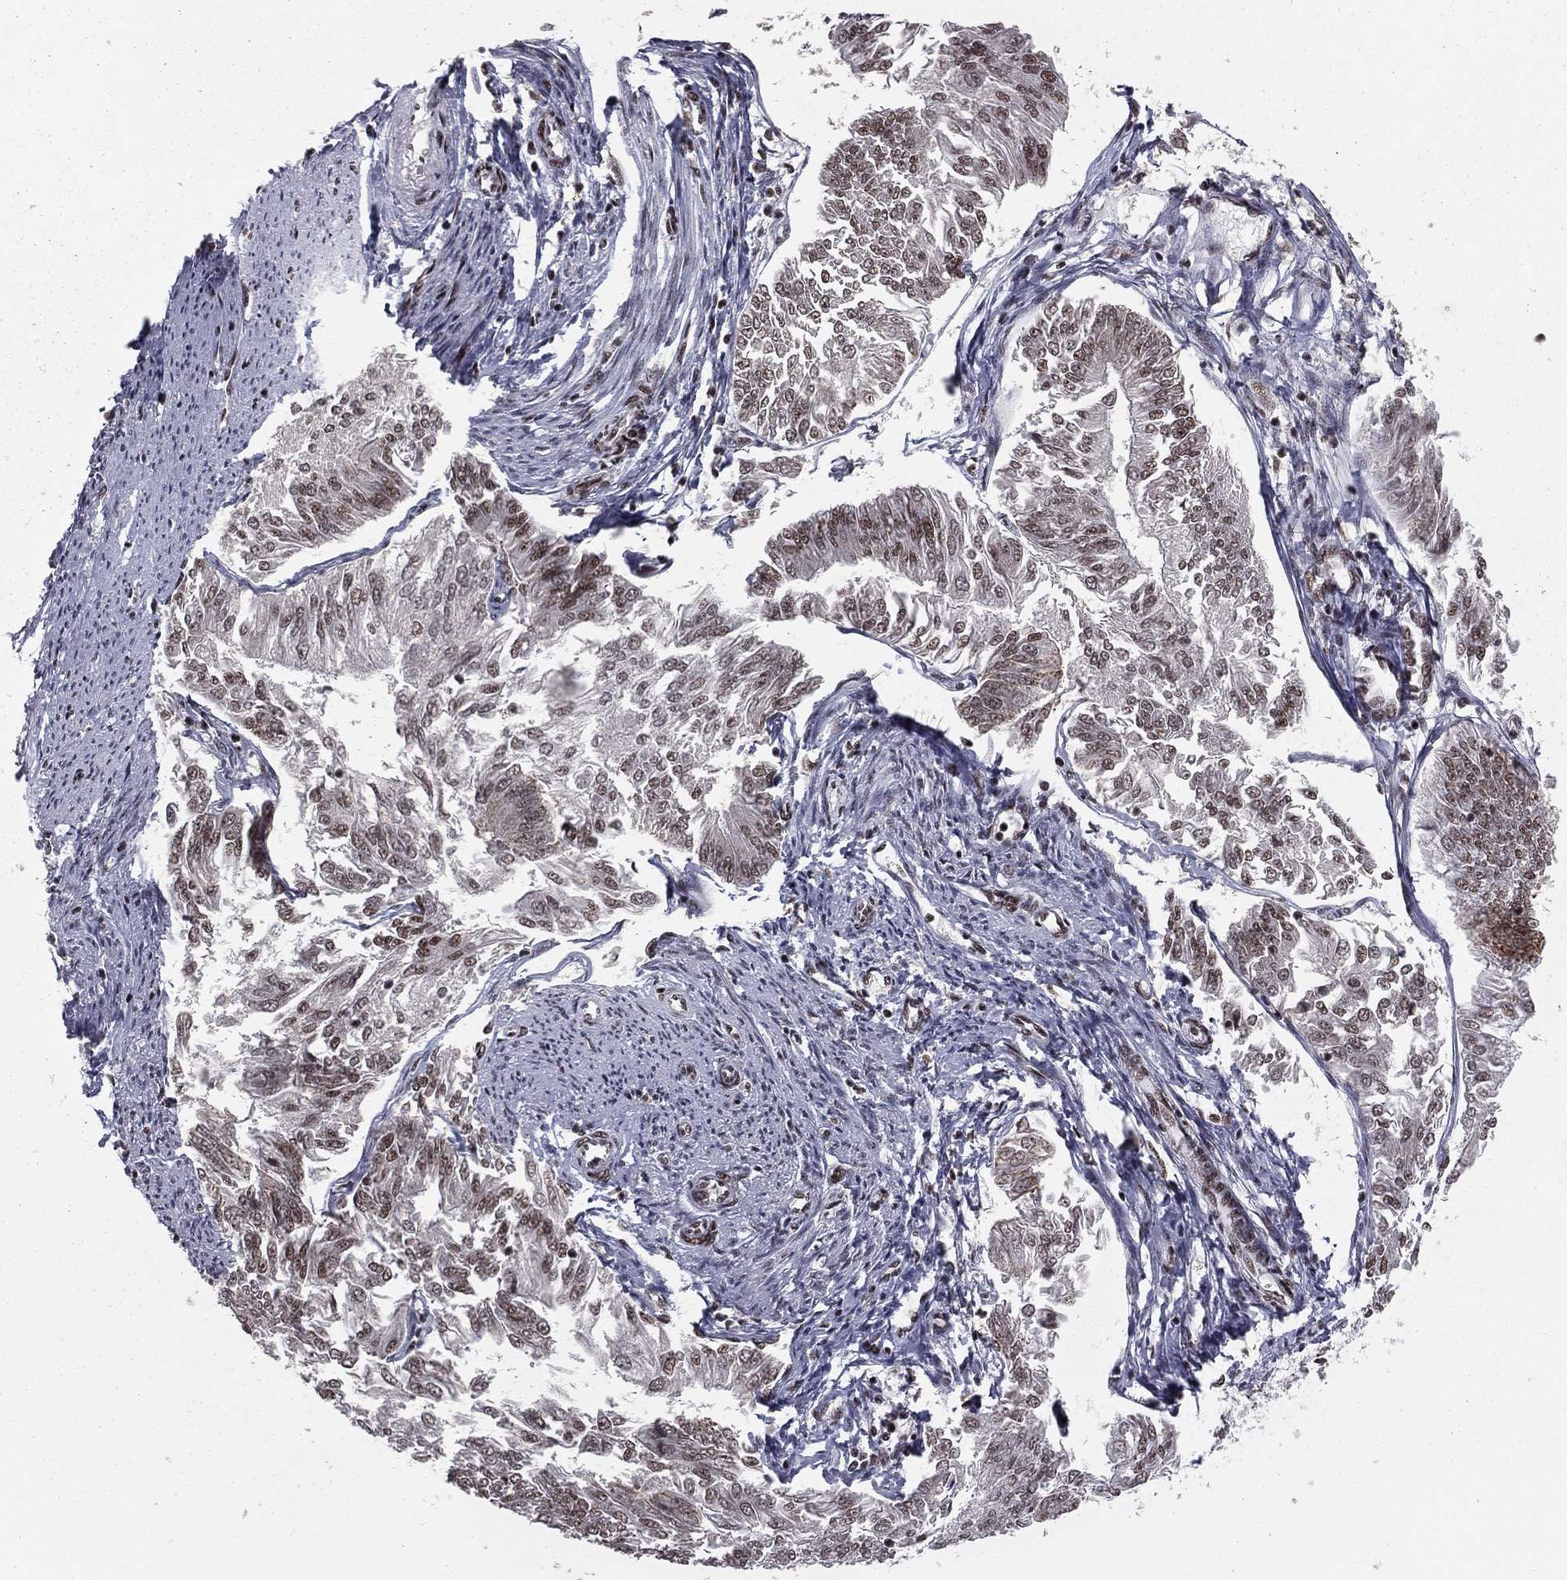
{"staining": {"intensity": "moderate", "quantity": "<25%", "location": "nuclear"}, "tissue": "endometrial cancer", "cell_type": "Tumor cells", "image_type": "cancer", "snomed": [{"axis": "morphology", "description": "Adenocarcinoma, NOS"}, {"axis": "topography", "description": "Endometrium"}], "caption": "A brown stain shows moderate nuclear expression of a protein in human endometrial cancer tumor cells. (Brightfield microscopy of DAB IHC at high magnification).", "gene": "NFYB", "patient": {"sex": "female", "age": 58}}